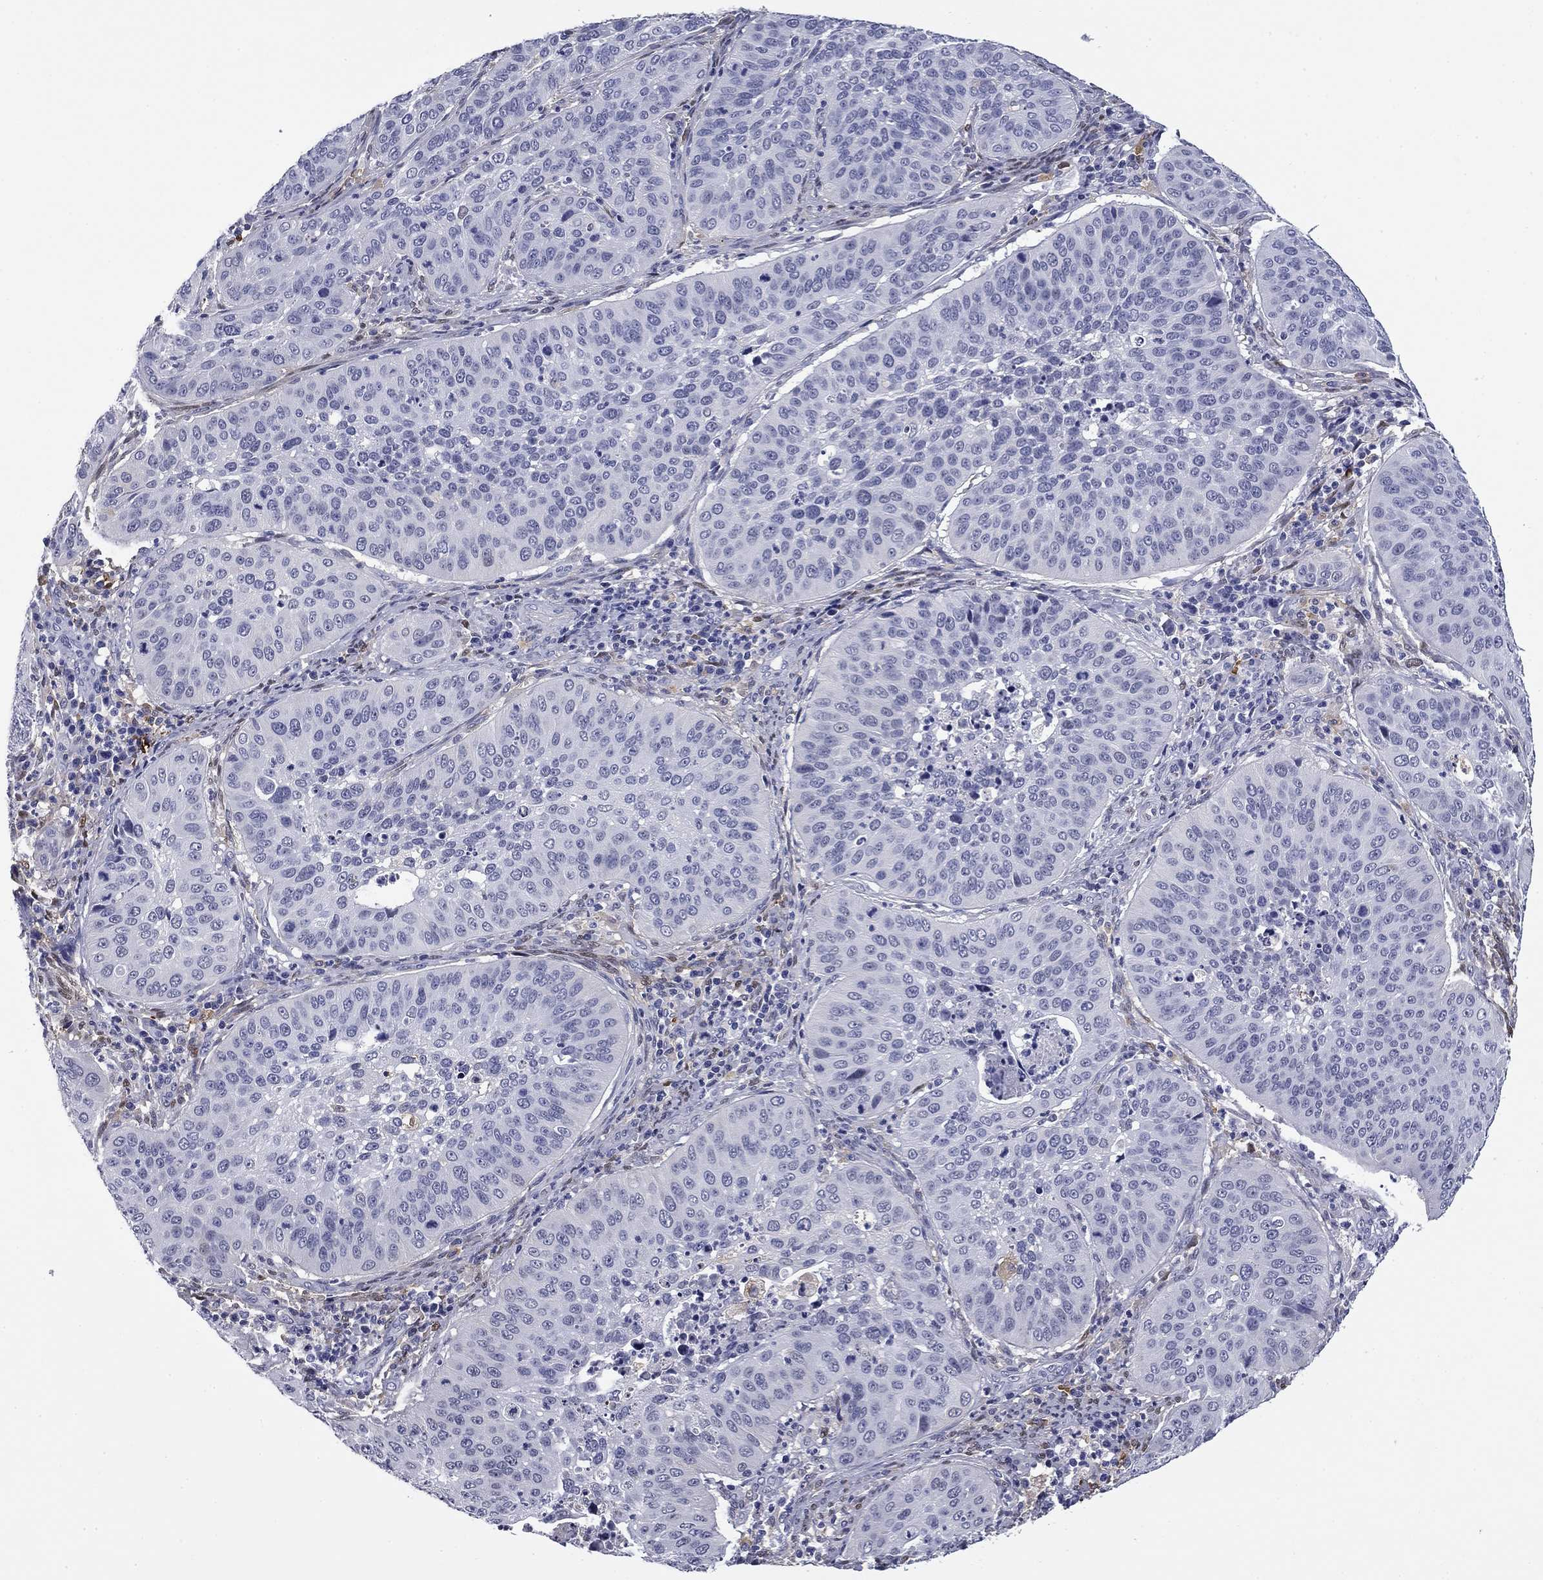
{"staining": {"intensity": "negative", "quantity": "none", "location": "none"}, "tissue": "cervical cancer", "cell_type": "Tumor cells", "image_type": "cancer", "snomed": [{"axis": "morphology", "description": "Normal tissue, NOS"}, {"axis": "morphology", "description": "Squamous cell carcinoma, NOS"}, {"axis": "topography", "description": "Cervix"}], "caption": "This is an IHC micrograph of human cervical cancer. There is no expression in tumor cells.", "gene": "BCL2L14", "patient": {"sex": "female", "age": 39}}